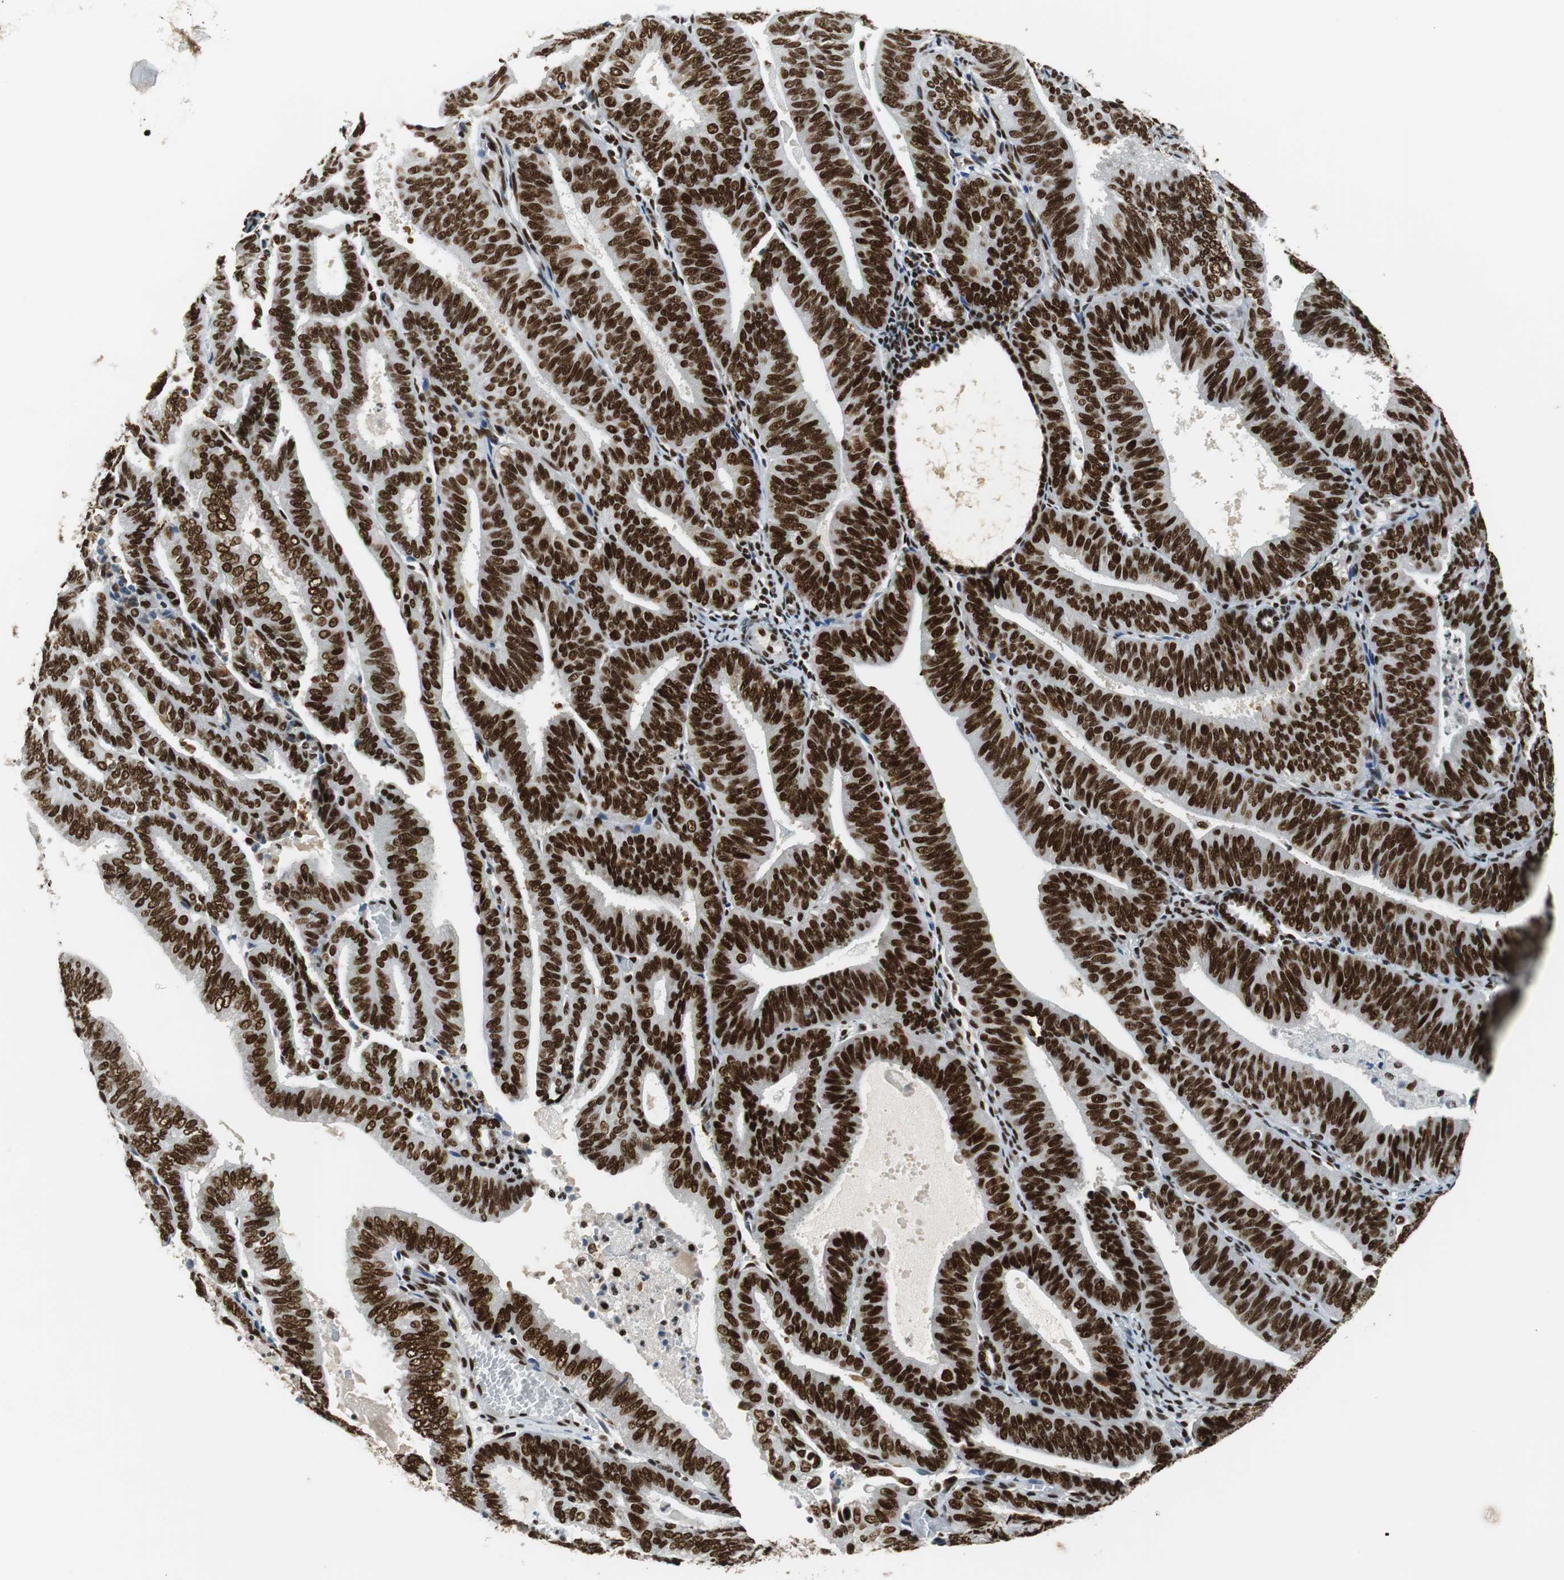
{"staining": {"intensity": "strong", "quantity": ">75%", "location": "nuclear"}, "tissue": "endometrial cancer", "cell_type": "Tumor cells", "image_type": "cancer", "snomed": [{"axis": "morphology", "description": "Adenocarcinoma, NOS"}, {"axis": "topography", "description": "Uterus"}], "caption": "A brown stain labels strong nuclear expression of a protein in human endometrial cancer (adenocarcinoma) tumor cells.", "gene": "PRKDC", "patient": {"sex": "female", "age": 60}}